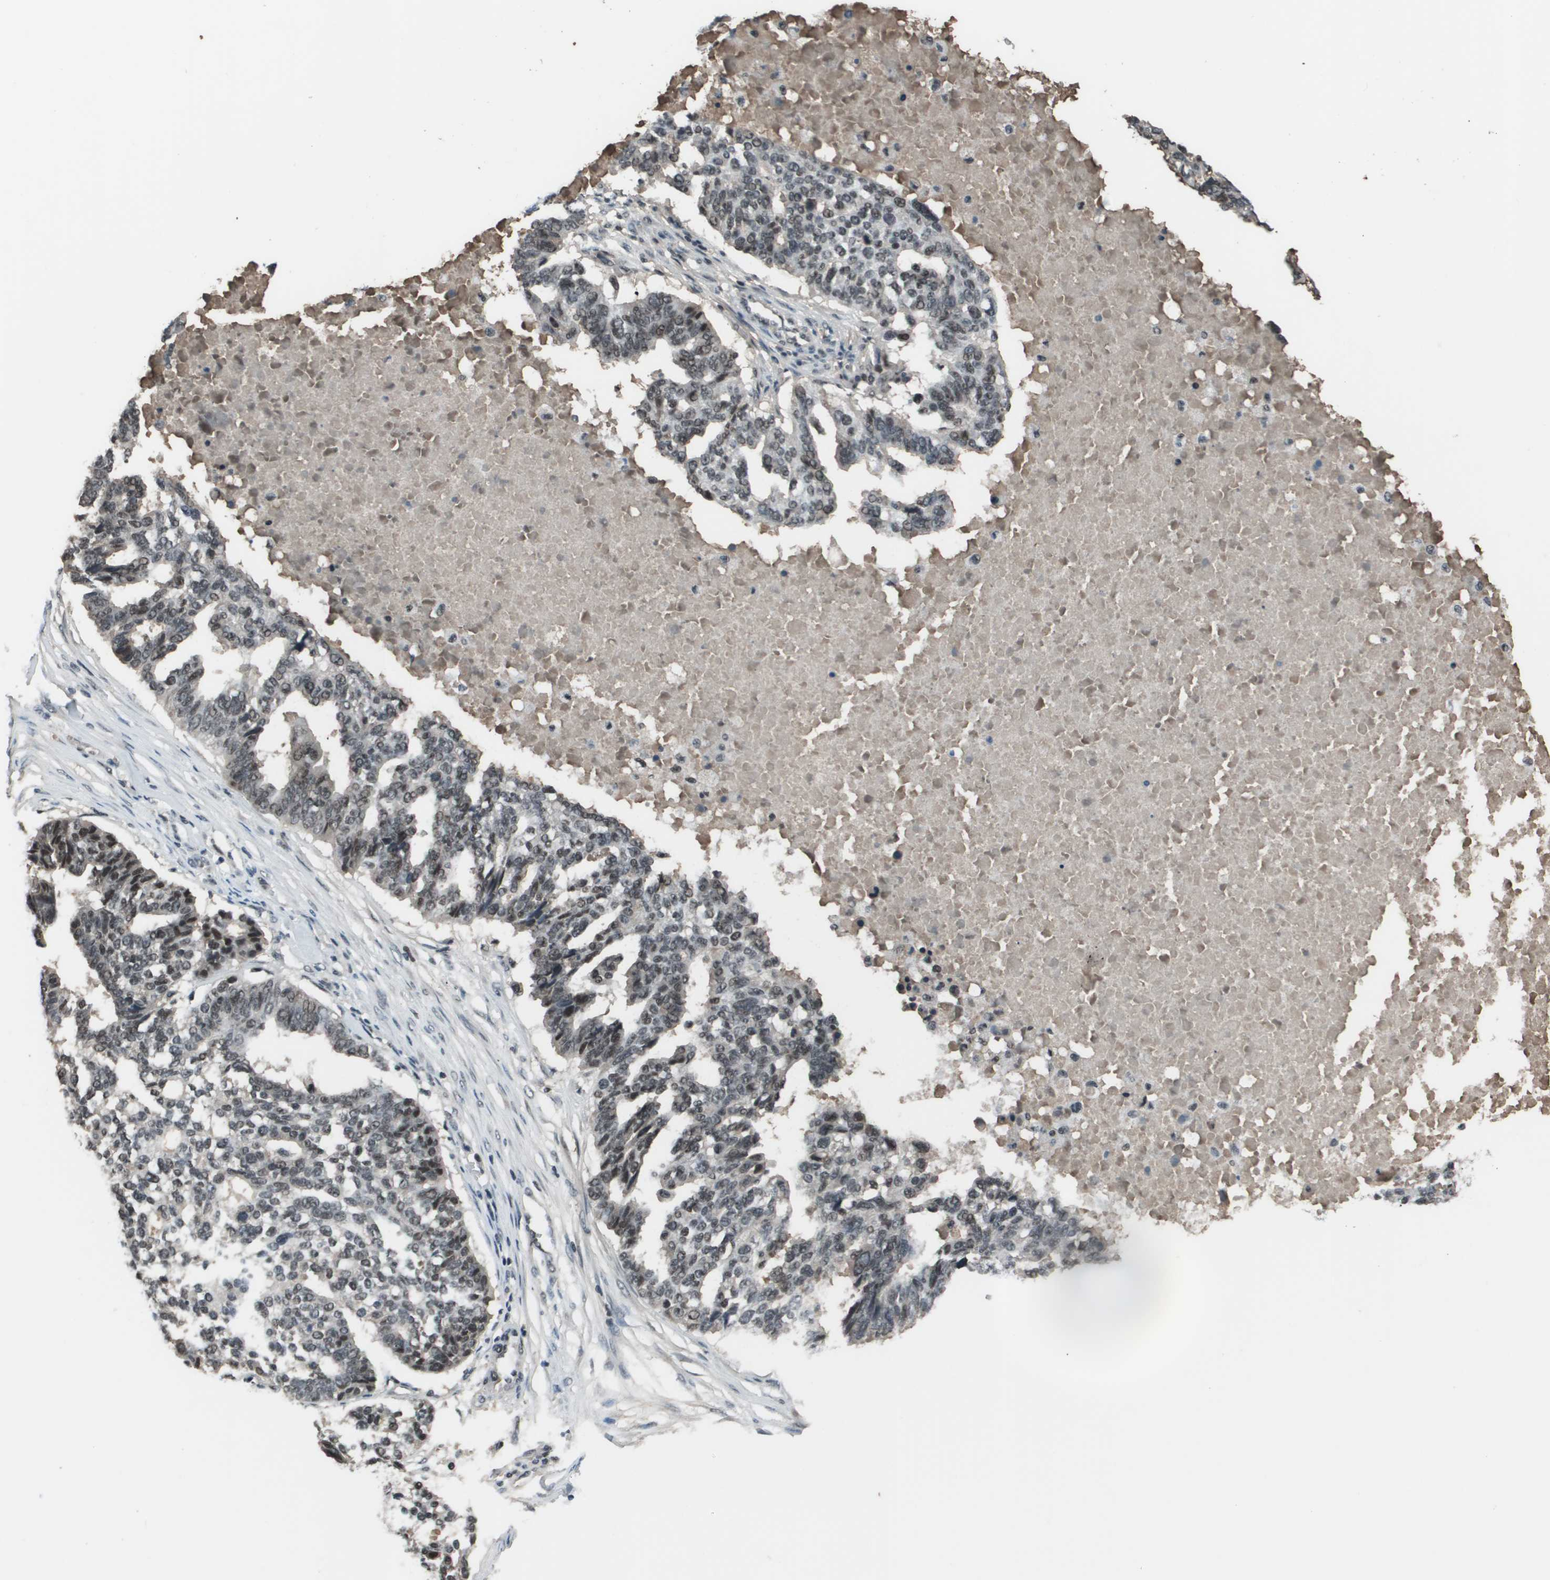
{"staining": {"intensity": "moderate", "quantity": "25%-75%", "location": "nuclear"}, "tissue": "ovarian cancer", "cell_type": "Tumor cells", "image_type": "cancer", "snomed": [{"axis": "morphology", "description": "Cystadenocarcinoma, serous, NOS"}, {"axis": "topography", "description": "Ovary"}], "caption": "IHC of human ovarian cancer demonstrates medium levels of moderate nuclear positivity in approximately 25%-75% of tumor cells.", "gene": "THRAP3", "patient": {"sex": "female", "age": 59}}